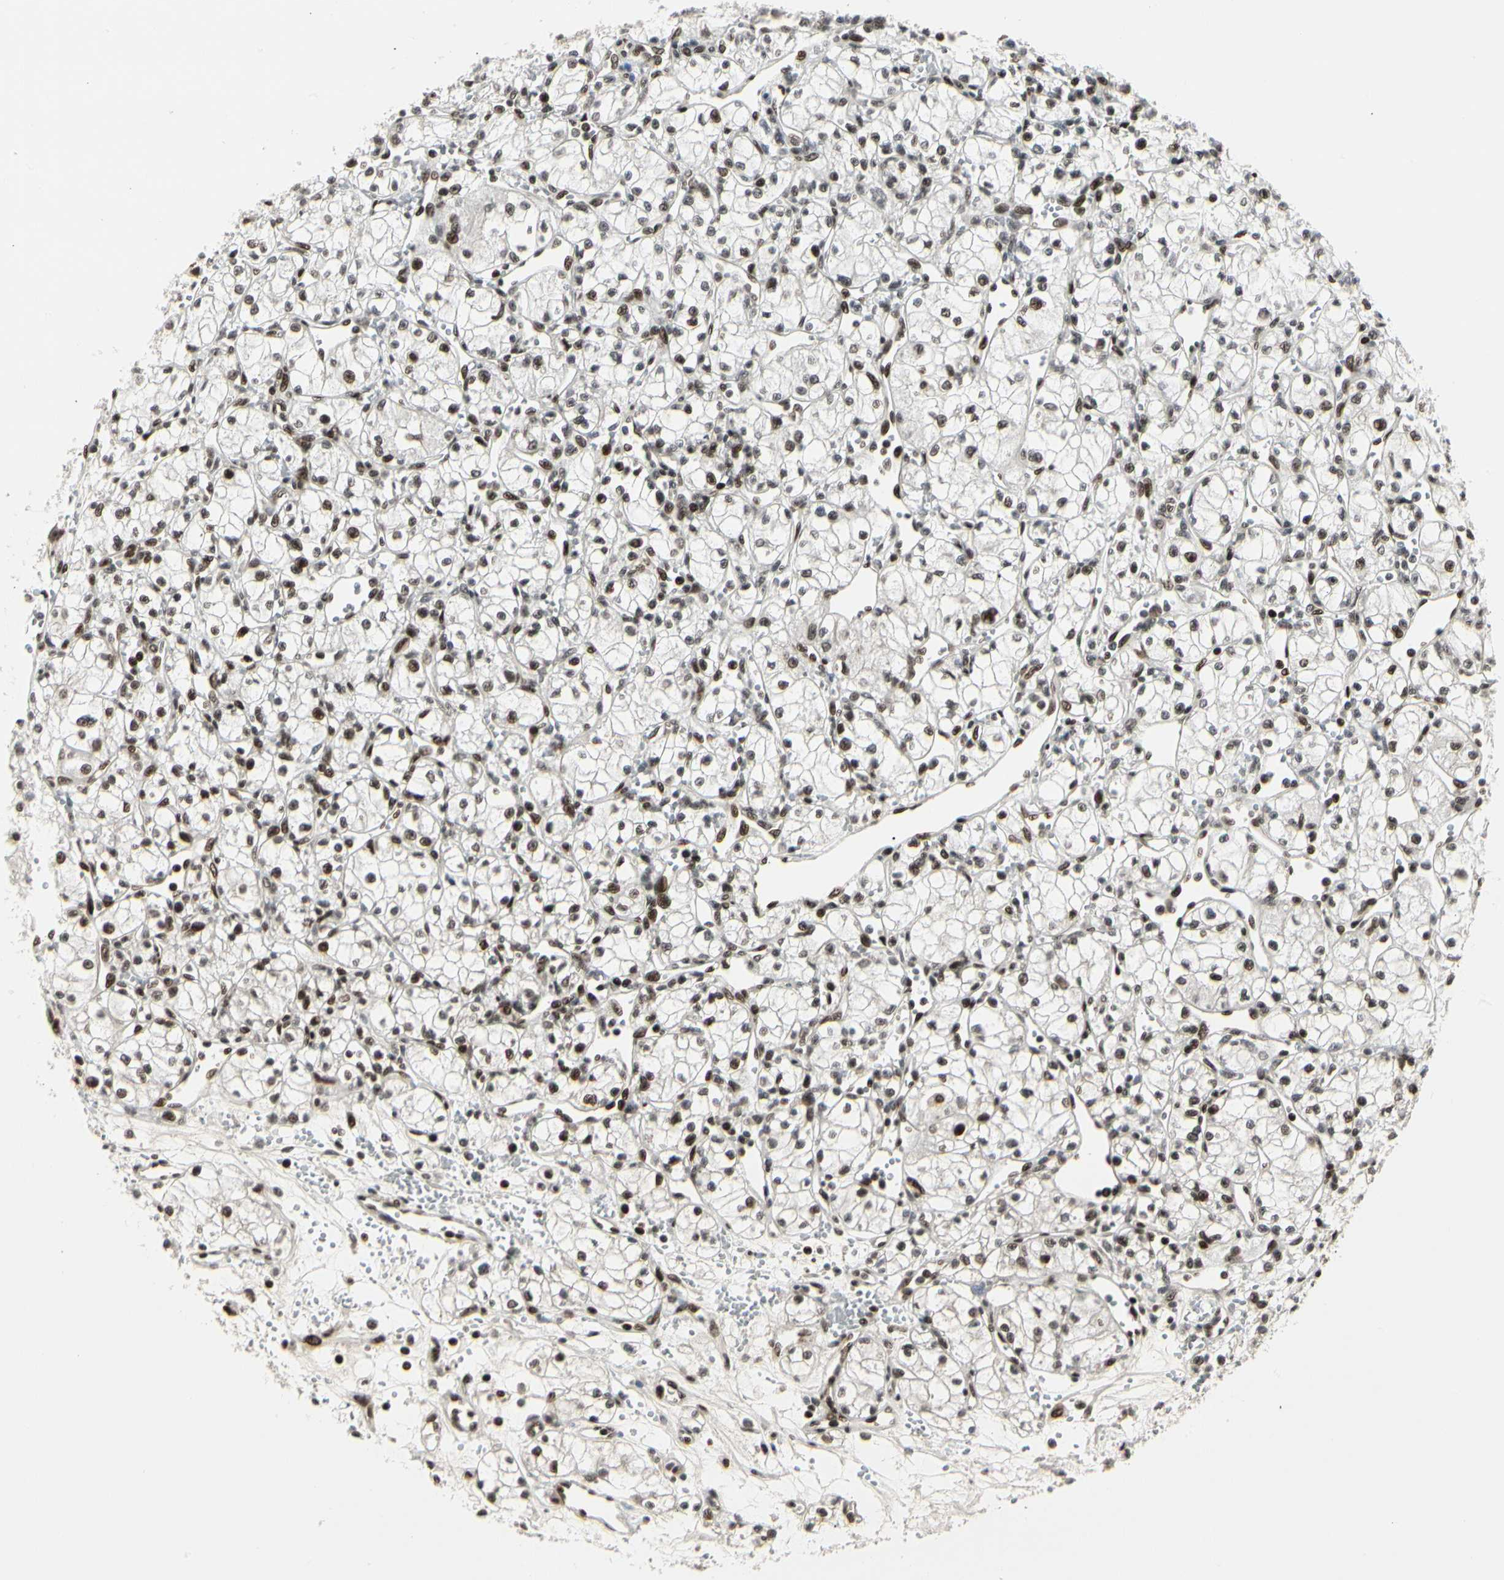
{"staining": {"intensity": "strong", "quantity": ">75%", "location": "nuclear"}, "tissue": "renal cancer", "cell_type": "Tumor cells", "image_type": "cancer", "snomed": [{"axis": "morphology", "description": "Normal tissue, NOS"}, {"axis": "morphology", "description": "Adenocarcinoma, NOS"}, {"axis": "topography", "description": "Kidney"}], "caption": "Tumor cells exhibit strong nuclear expression in about >75% of cells in renal cancer.", "gene": "FOXJ2", "patient": {"sex": "male", "age": 59}}